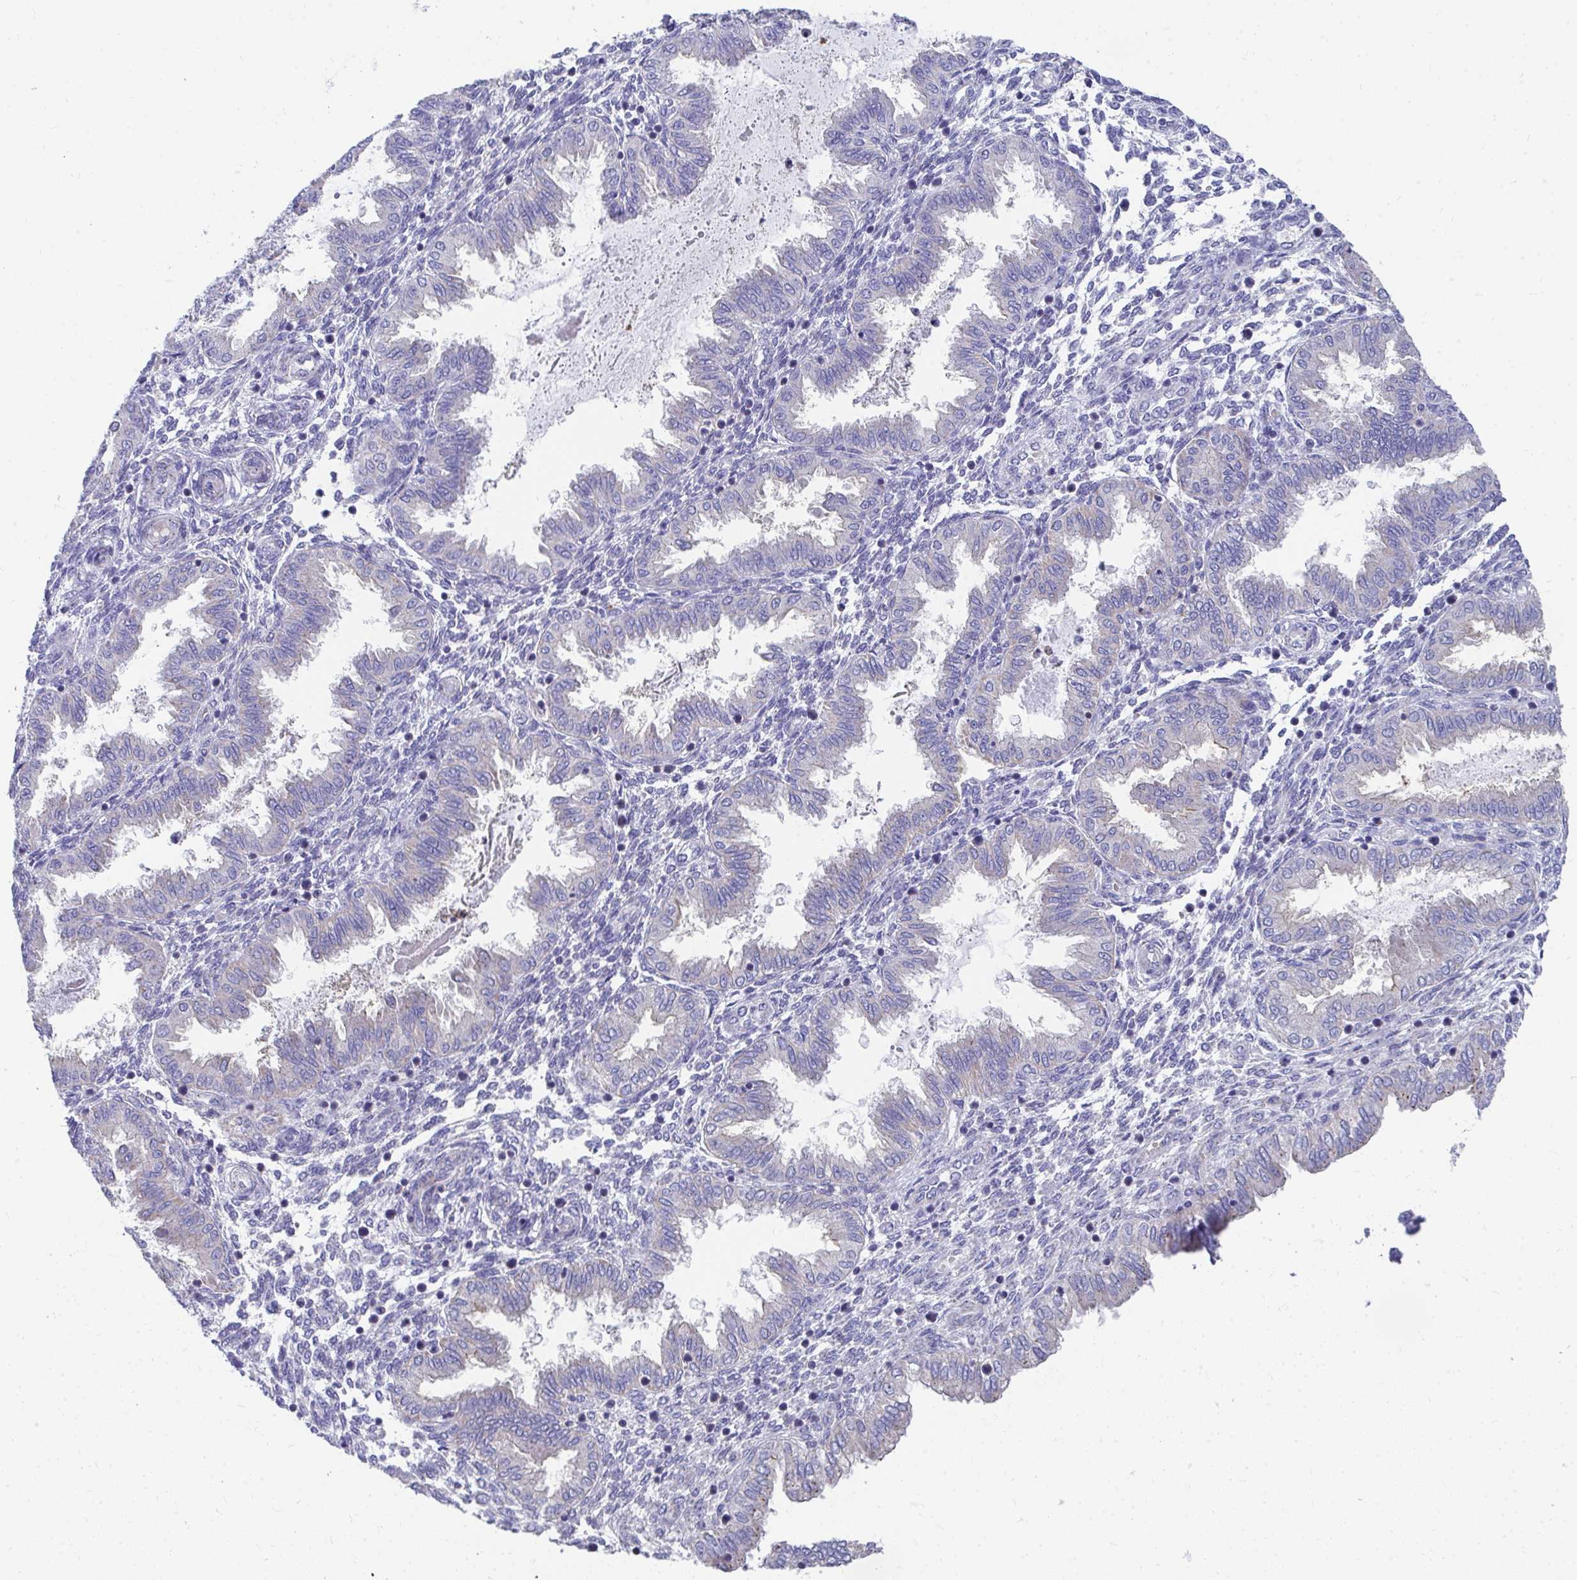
{"staining": {"intensity": "negative", "quantity": "none", "location": "none"}, "tissue": "endometrium", "cell_type": "Cells in endometrial stroma", "image_type": "normal", "snomed": [{"axis": "morphology", "description": "Normal tissue, NOS"}, {"axis": "topography", "description": "Endometrium"}], "caption": "This histopathology image is of benign endometrium stained with immunohistochemistry (IHC) to label a protein in brown with the nuclei are counter-stained blue. There is no staining in cells in endometrial stroma. (Stains: DAB (3,3'-diaminobenzidine) IHC with hematoxylin counter stain, Microscopy: brightfield microscopy at high magnification).", "gene": "TMPRSS2", "patient": {"sex": "female", "age": 33}}